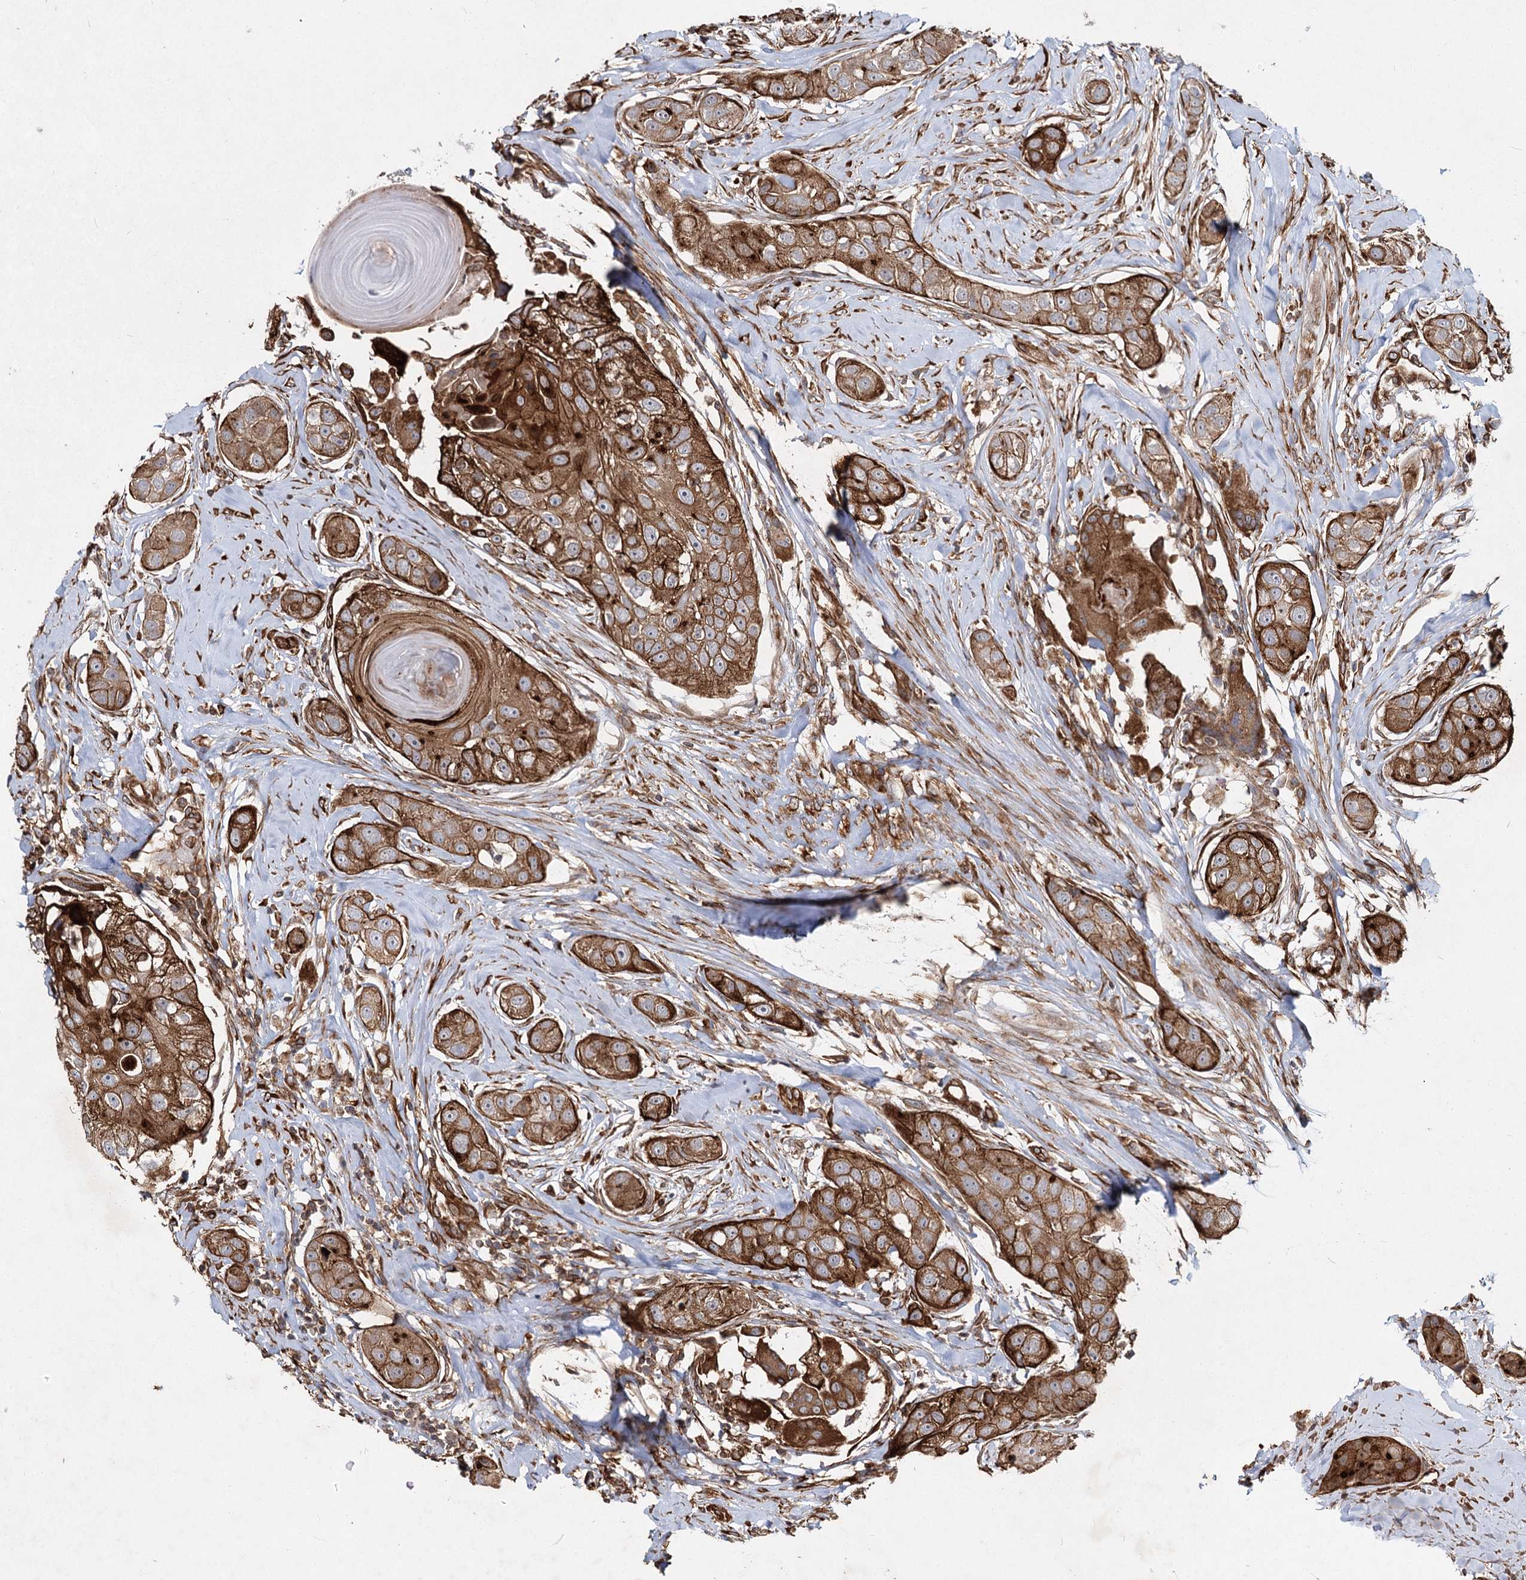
{"staining": {"intensity": "strong", "quantity": ">75%", "location": "cytoplasmic/membranous"}, "tissue": "head and neck cancer", "cell_type": "Tumor cells", "image_type": "cancer", "snomed": [{"axis": "morphology", "description": "Normal tissue, NOS"}, {"axis": "morphology", "description": "Squamous cell carcinoma, NOS"}, {"axis": "topography", "description": "Skeletal muscle"}, {"axis": "topography", "description": "Head-Neck"}], "caption": "Squamous cell carcinoma (head and neck) stained with DAB (3,3'-diaminobenzidine) IHC shows high levels of strong cytoplasmic/membranous positivity in about >75% of tumor cells.", "gene": "IQSEC1", "patient": {"sex": "male", "age": 51}}